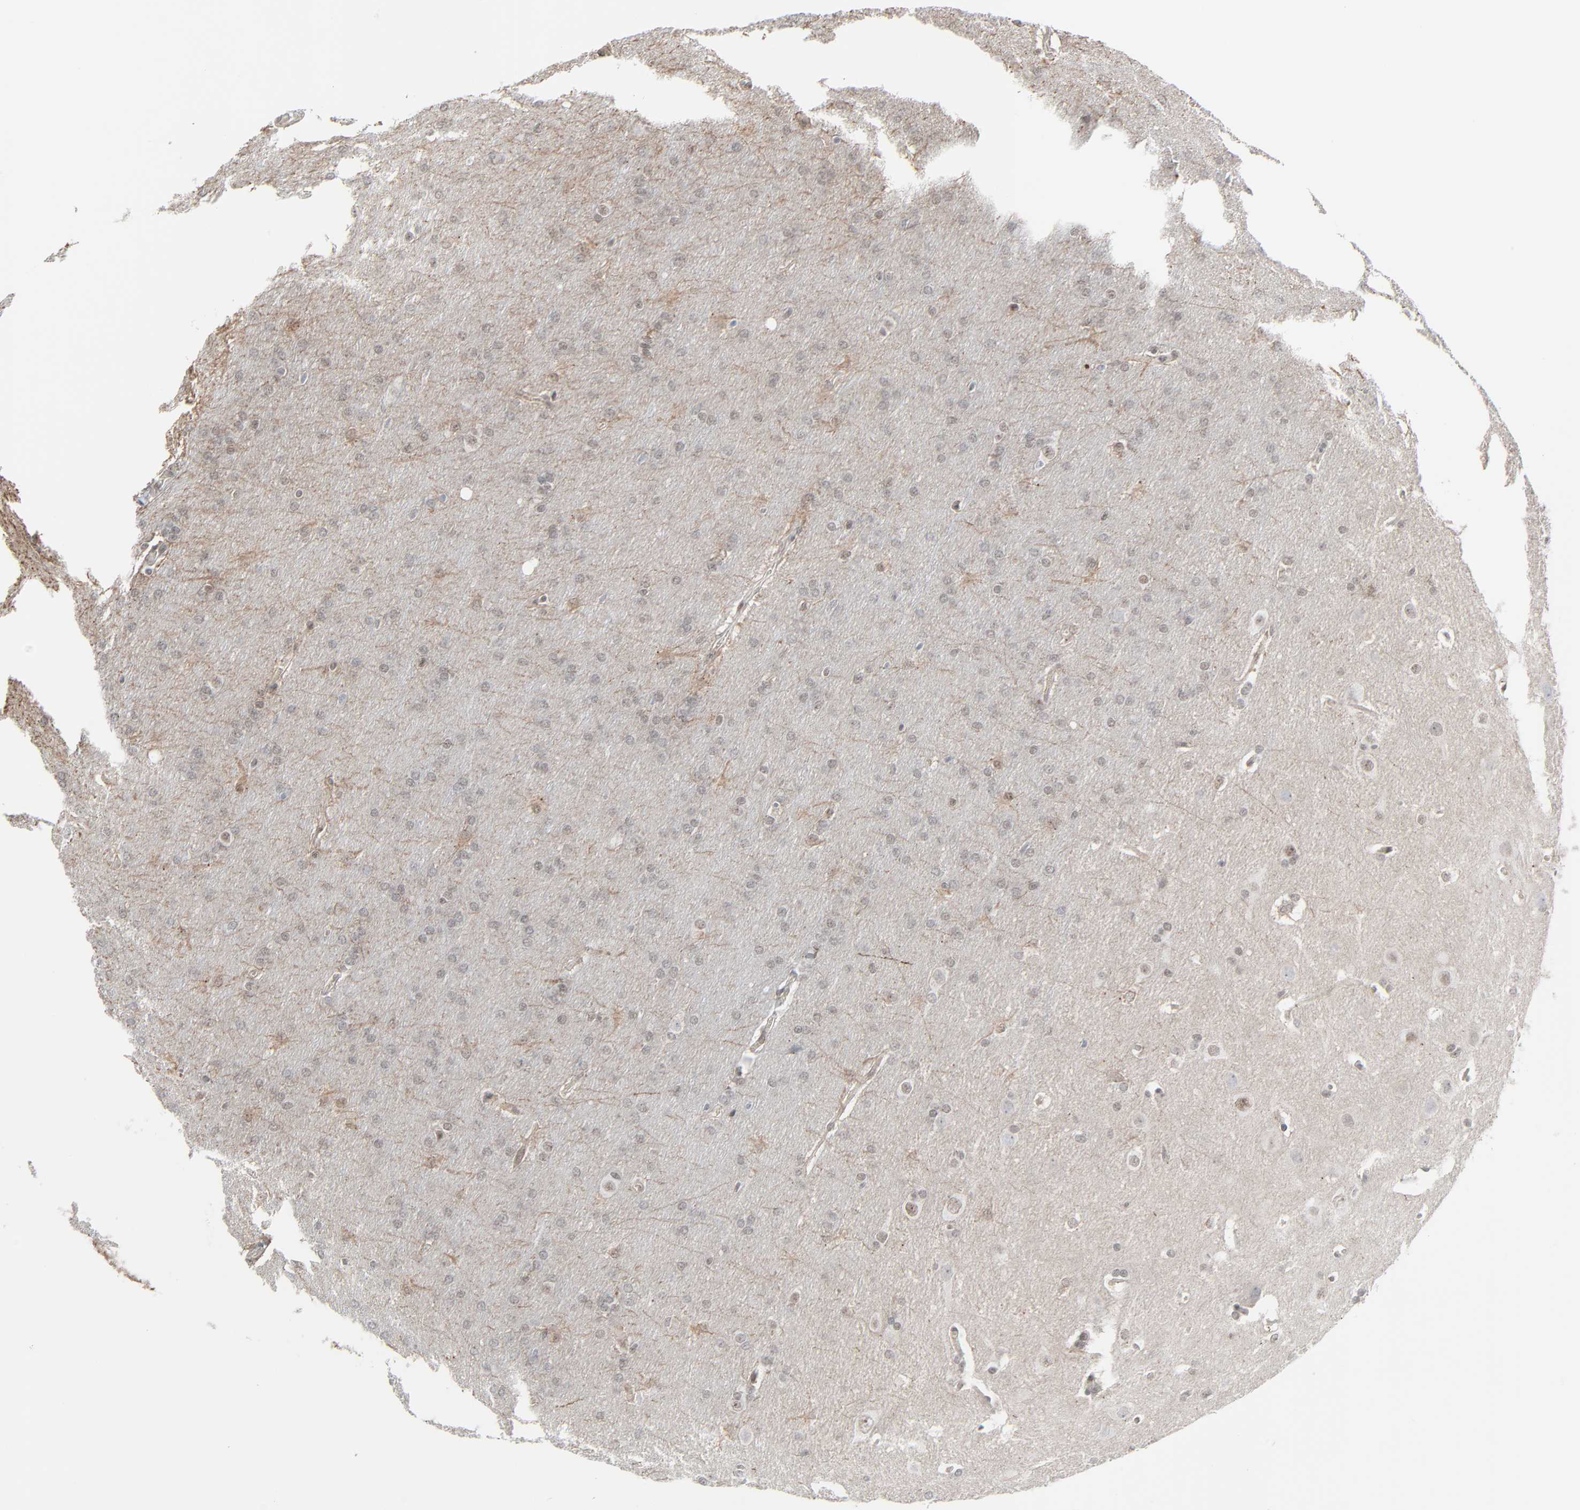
{"staining": {"intensity": "weak", "quantity": "<25%", "location": "nuclear"}, "tissue": "glioma", "cell_type": "Tumor cells", "image_type": "cancer", "snomed": [{"axis": "morphology", "description": "Glioma, malignant, Low grade"}, {"axis": "topography", "description": "Brain"}], "caption": "Micrograph shows no protein expression in tumor cells of malignant low-grade glioma tissue.", "gene": "FBXO28", "patient": {"sex": "female", "age": 32}}